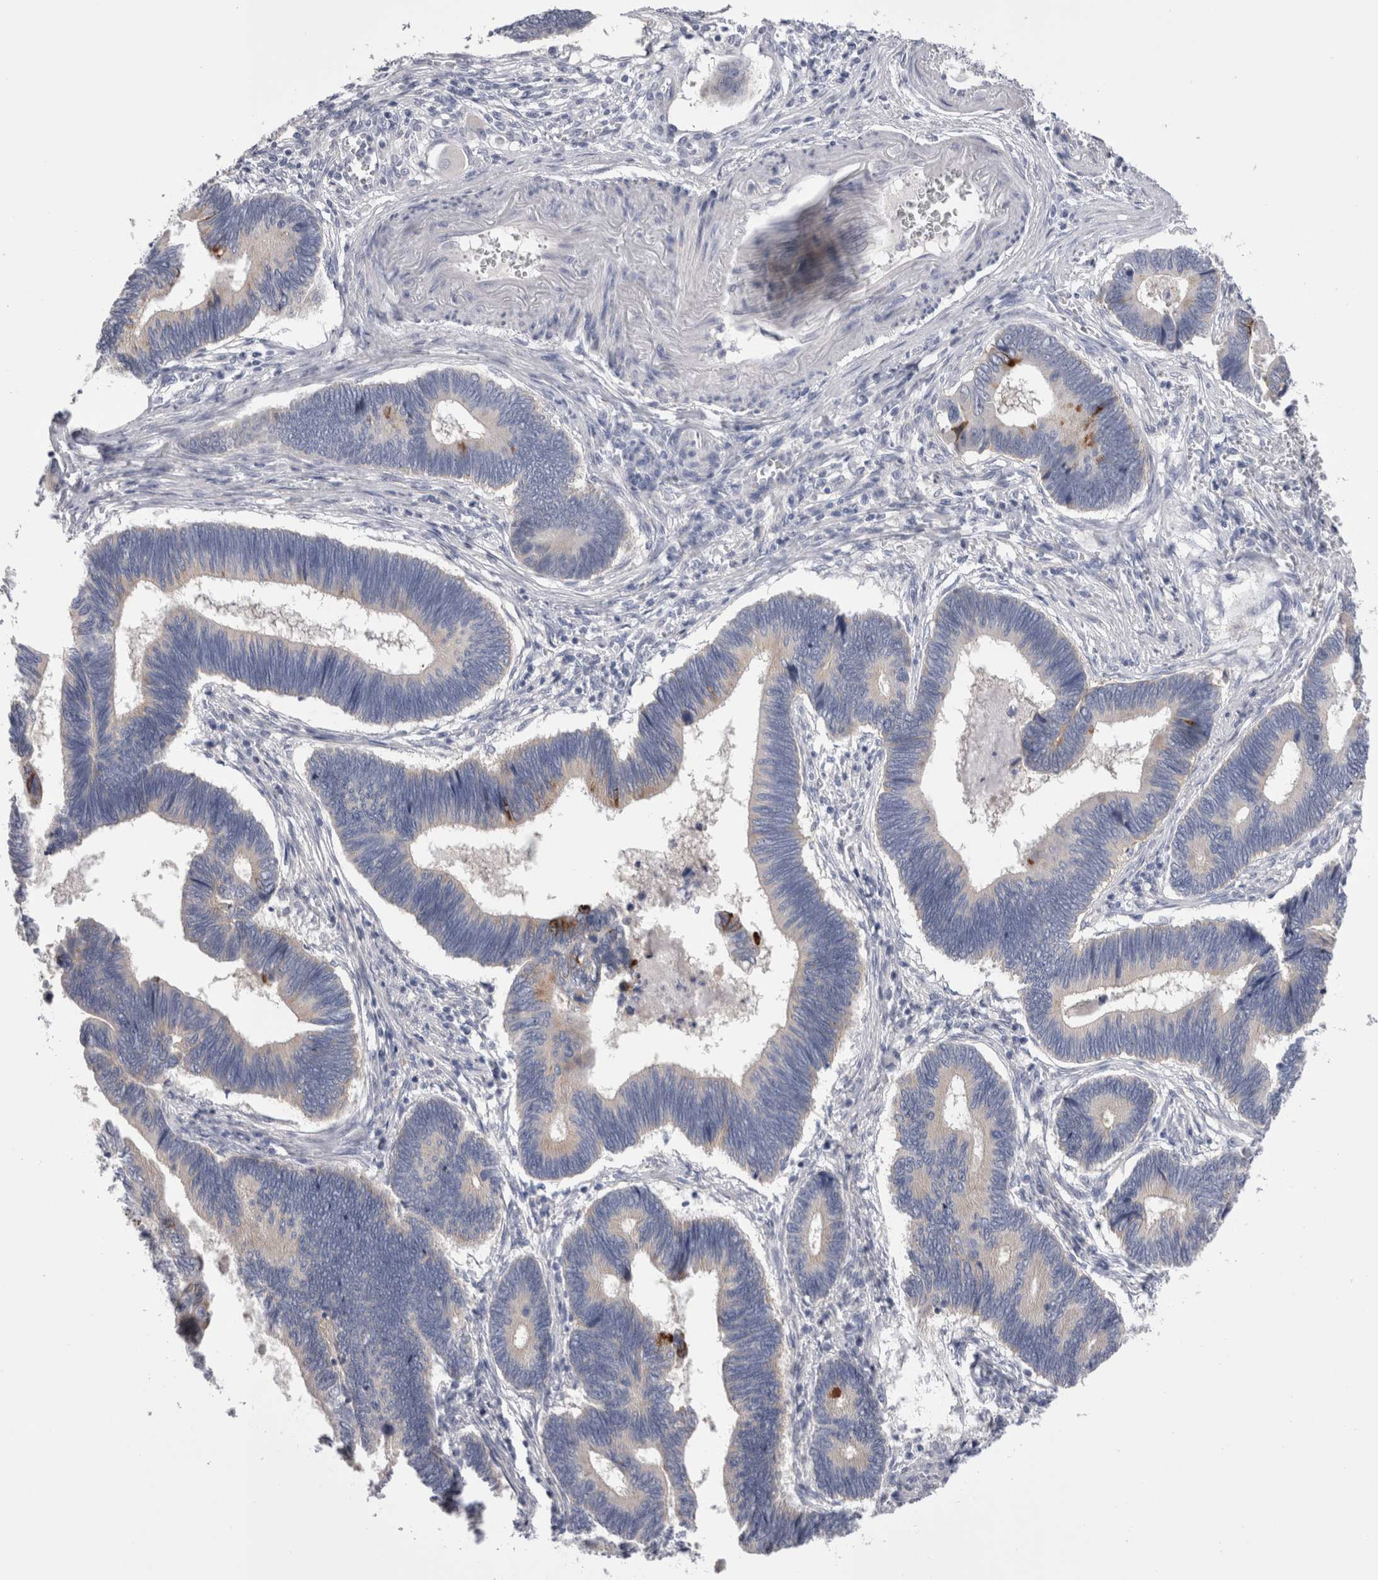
{"staining": {"intensity": "negative", "quantity": "none", "location": "none"}, "tissue": "pancreatic cancer", "cell_type": "Tumor cells", "image_type": "cancer", "snomed": [{"axis": "morphology", "description": "Adenocarcinoma, NOS"}, {"axis": "topography", "description": "Pancreas"}], "caption": "High magnification brightfield microscopy of pancreatic cancer (adenocarcinoma) stained with DAB (3,3'-diaminobenzidine) (brown) and counterstained with hematoxylin (blue): tumor cells show no significant positivity.", "gene": "PWP2", "patient": {"sex": "female", "age": 70}}